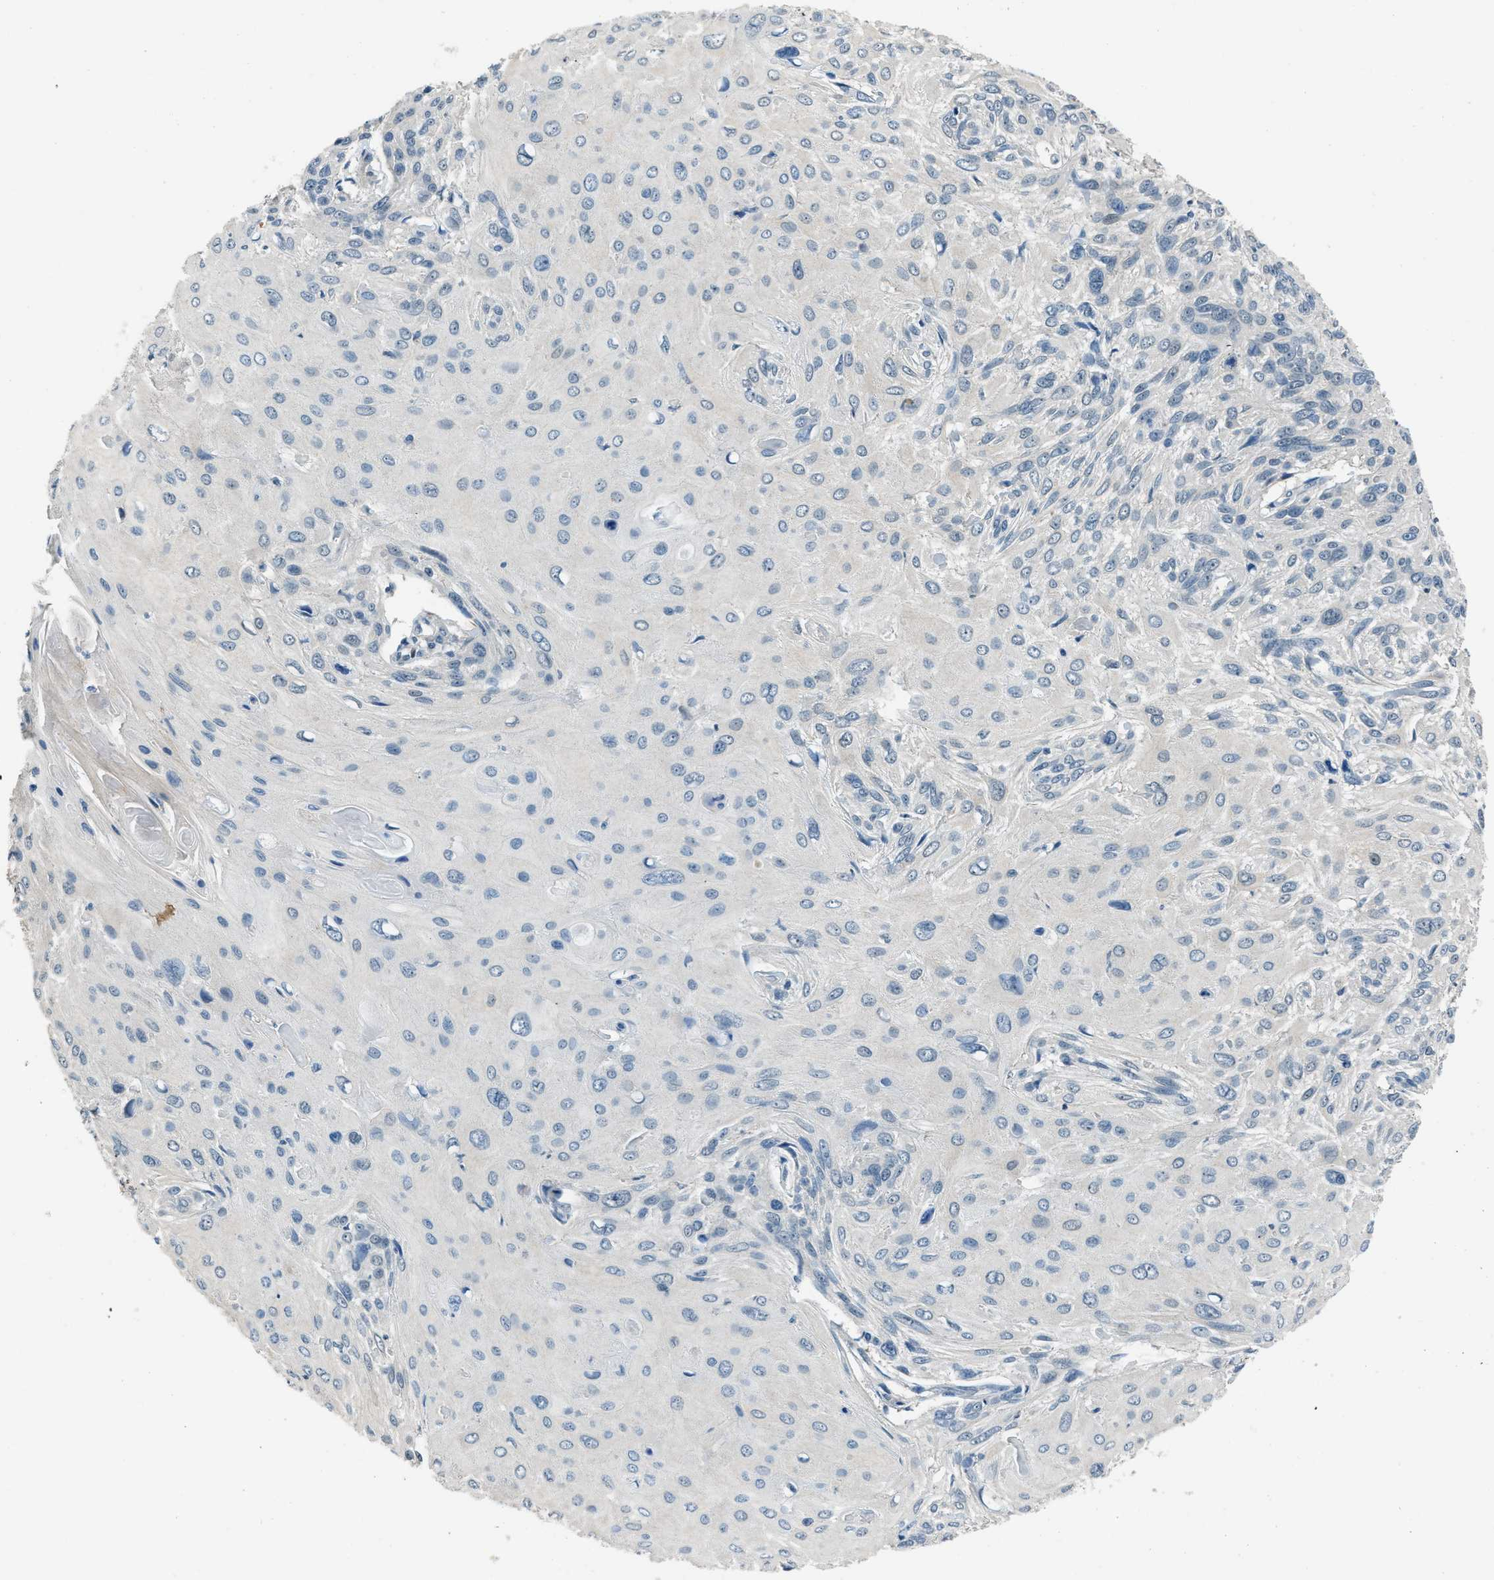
{"staining": {"intensity": "negative", "quantity": "none", "location": "none"}, "tissue": "cervical cancer", "cell_type": "Tumor cells", "image_type": "cancer", "snomed": [{"axis": "morphology", "description": "Squamous cell carcinoma, NOS"}, {"axis": "topography", "description": "Cervix"}], "caption": "Immunohistochemistry (IHC) image of neoplastic tissue: cervical cancer stained with DAB (3,3'-diaminobenzidine) exhibits no significant protein positivity in tumor cells. Nuclei are stained in blue.", "gene": "NUDCD3", "patient": {"sex": "female", "age": 51}}